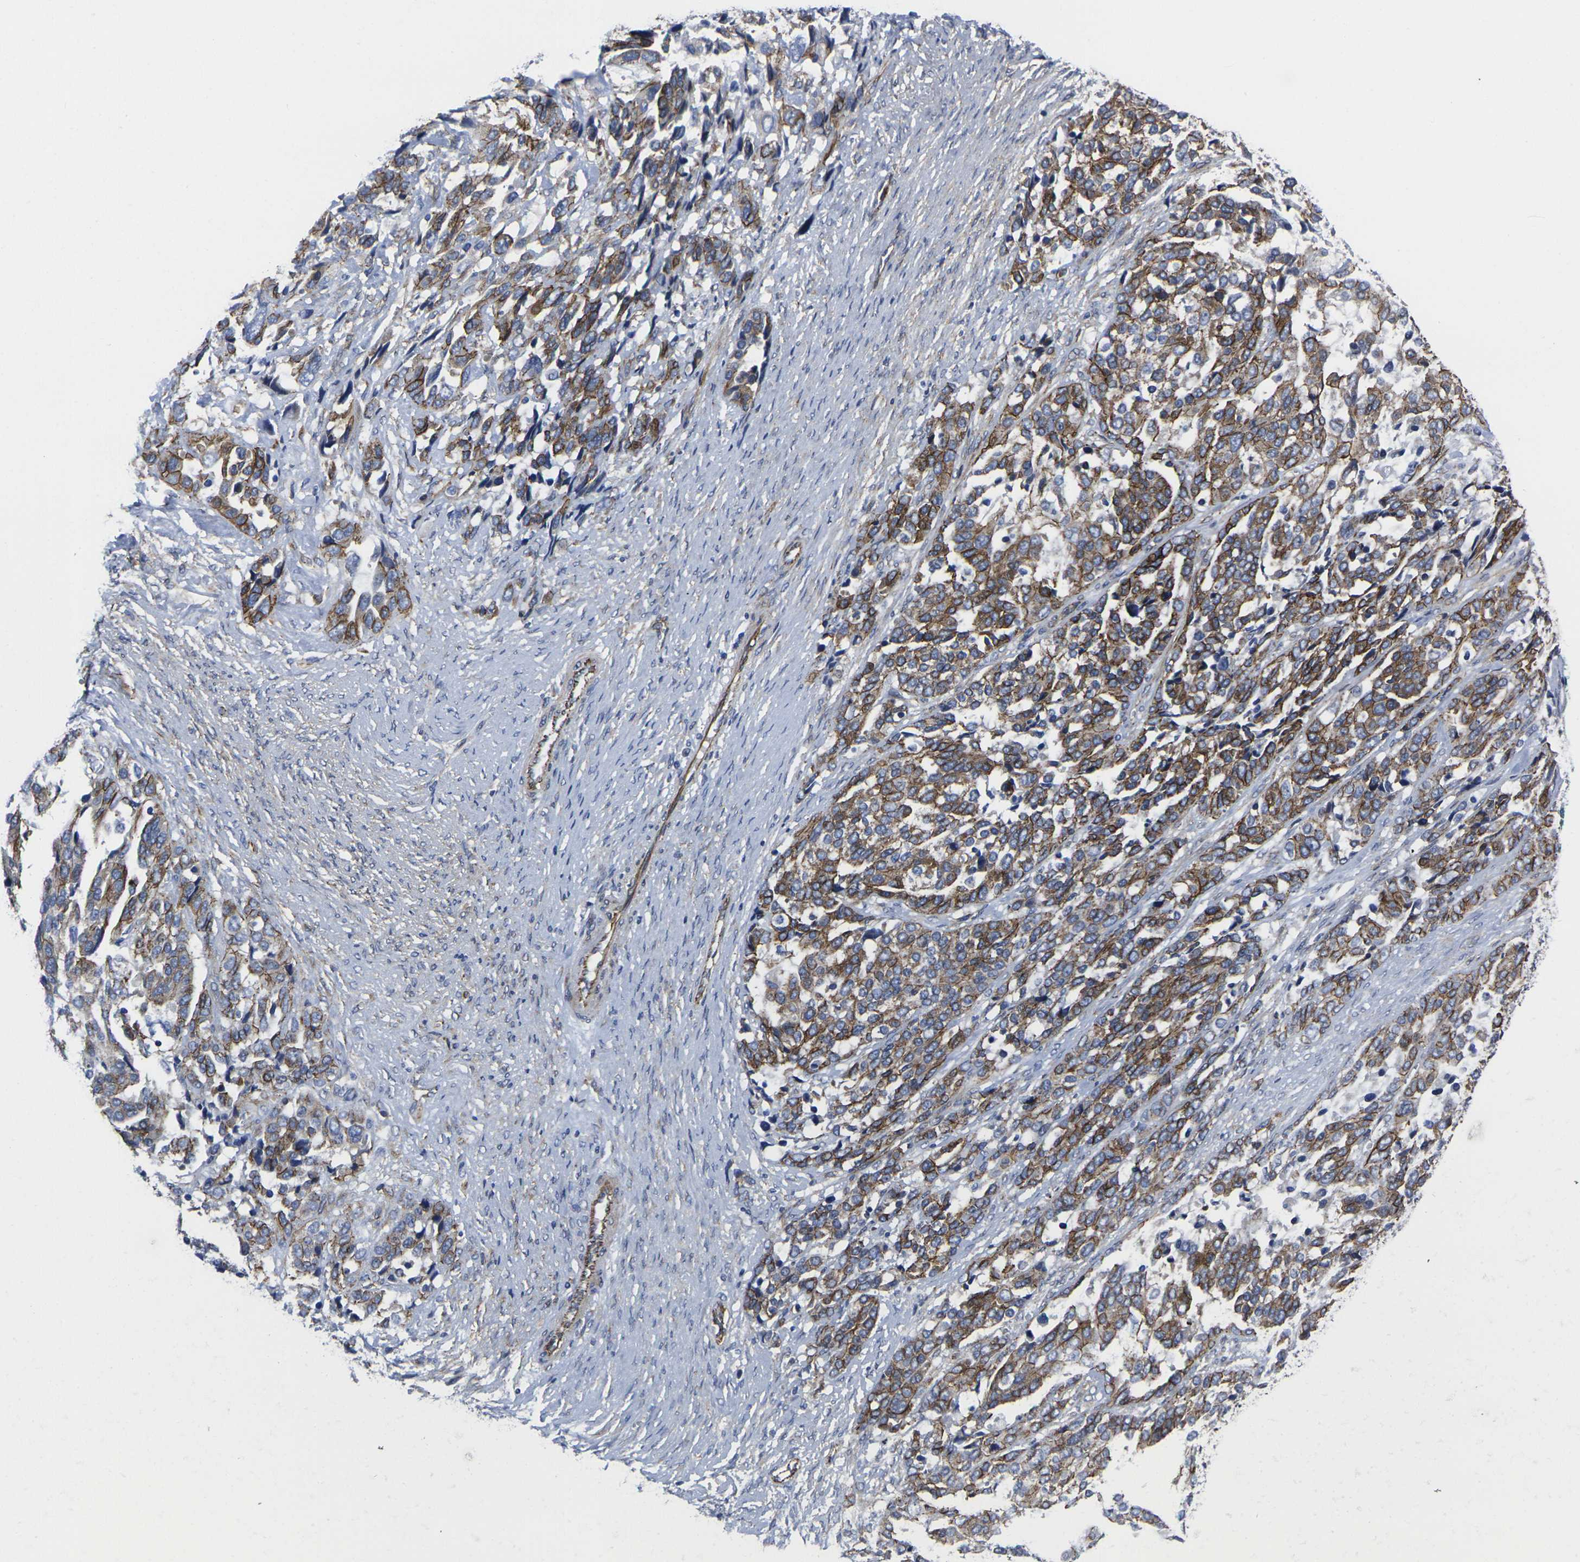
{"staining": {"intensity": "moderate", "quantity": ">75%", "location": "cytoplasmic/membranous"}, "tissue": "ovarian cancer", "cell_type": "Tumor cells", "image_type": "cancer", "snomed": [{"axis": "morphology", "description": "Cystadenocarcinoma, serous, NOS"}, {"axis": "topography", "description": "Ovary"}], "caption": "Immunohistochemical staining of human serous cystadenocarcinoma (ovarian) reveals medium levels of moderate cytoplasmic/membranous positivity in about >75% of tumor cells. (Brightfield microscopy of DAB IHC at high magnification).", "gene": "NUMB", "patient": {"sex": "female", "age": 44}}